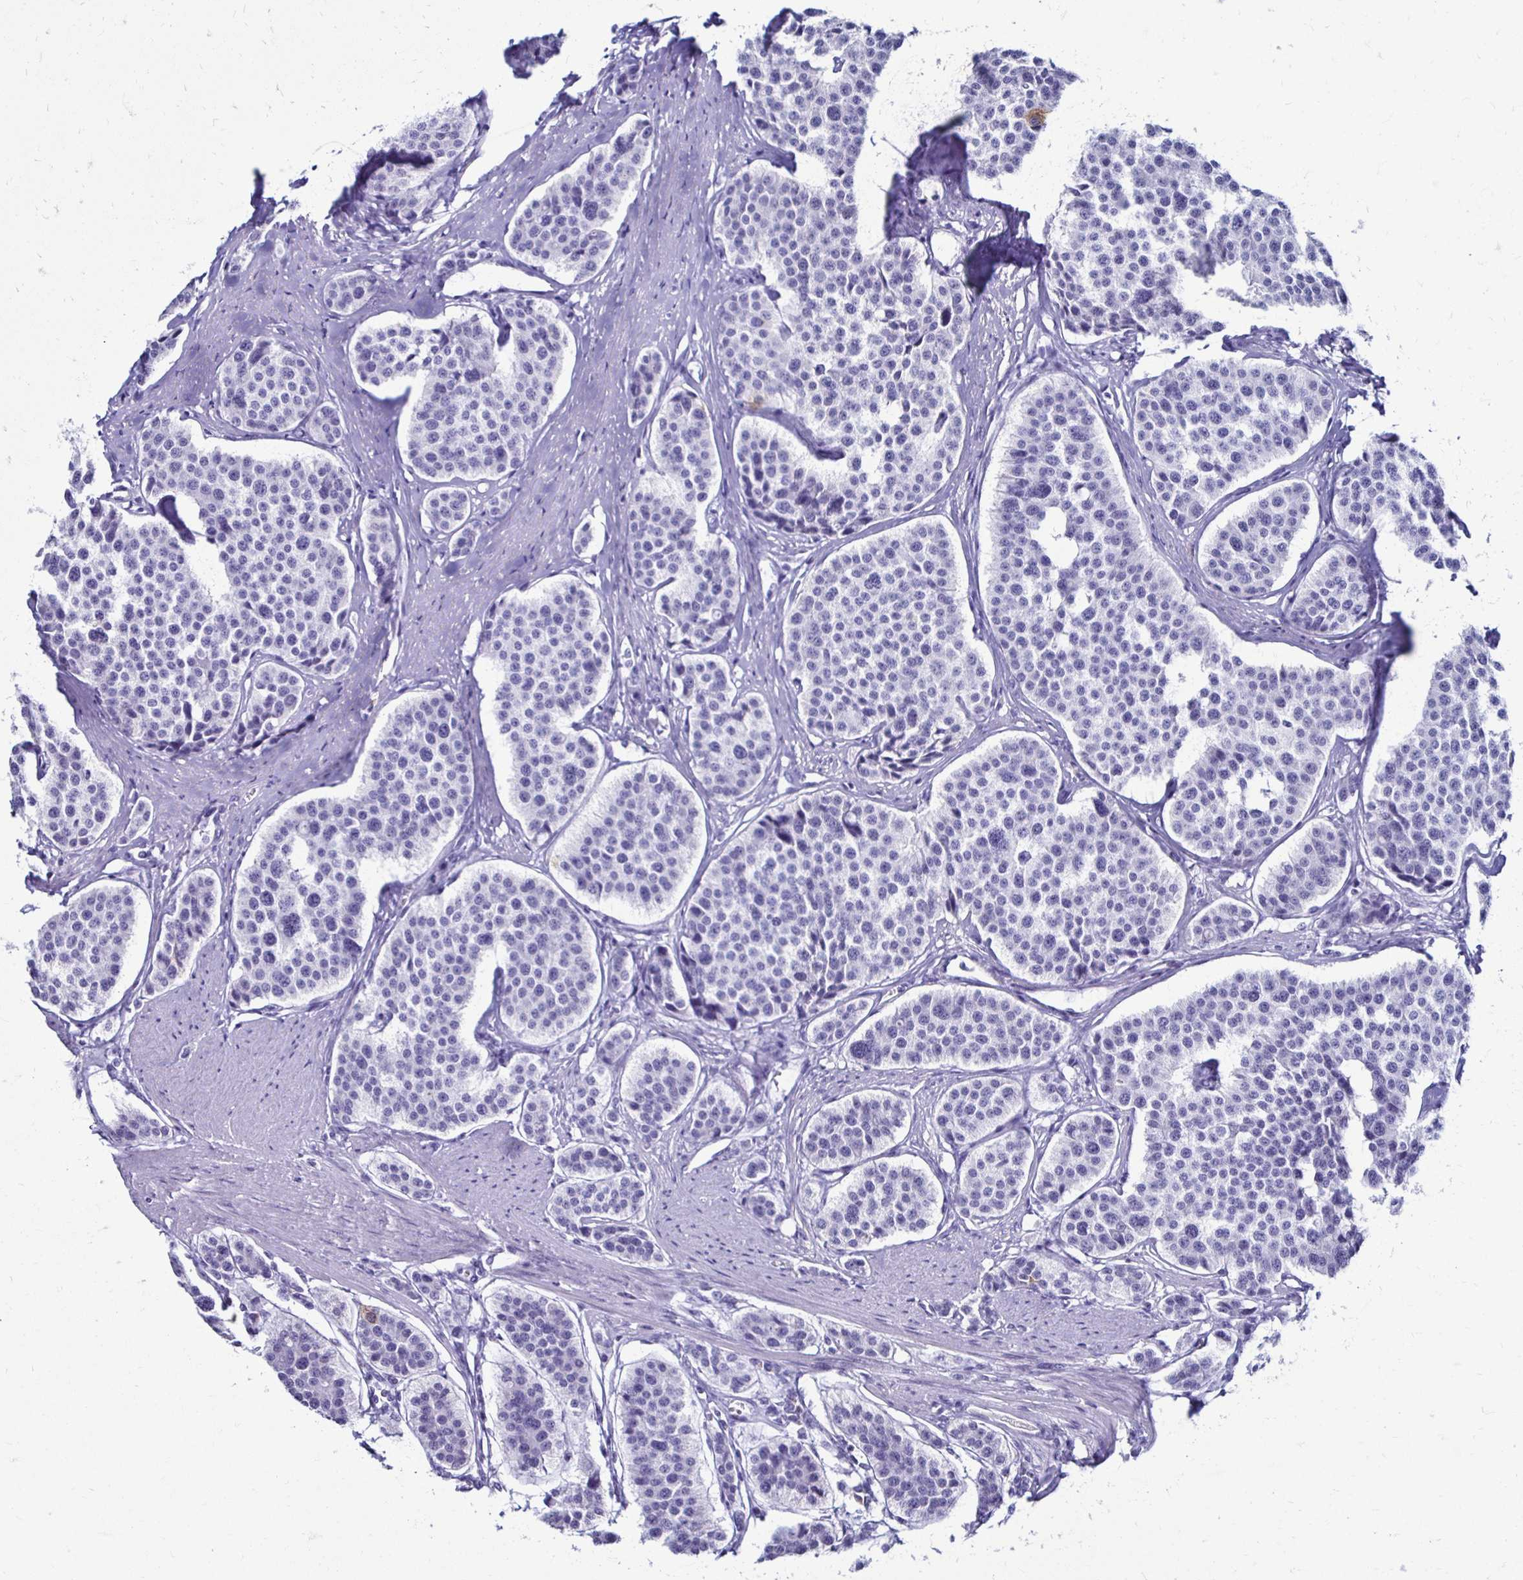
{"staining": {"intensity": "negative", "quantity": "none", "location": "none"}, "tissue": "carcinoid", "cell_type": "Tumor cells", "image_type": "cancer", "snomed": [{"axis": "morphology", "description": "Carcinoid, malignant, NOS"}, {"axis": "topography", "description": "Small intestine"}], "caption": "An image of human carcinoid (malignant) is negative for staining in tumor cells.", "gene": "CST5", "patient": {"sex": "male", "age": 60}}